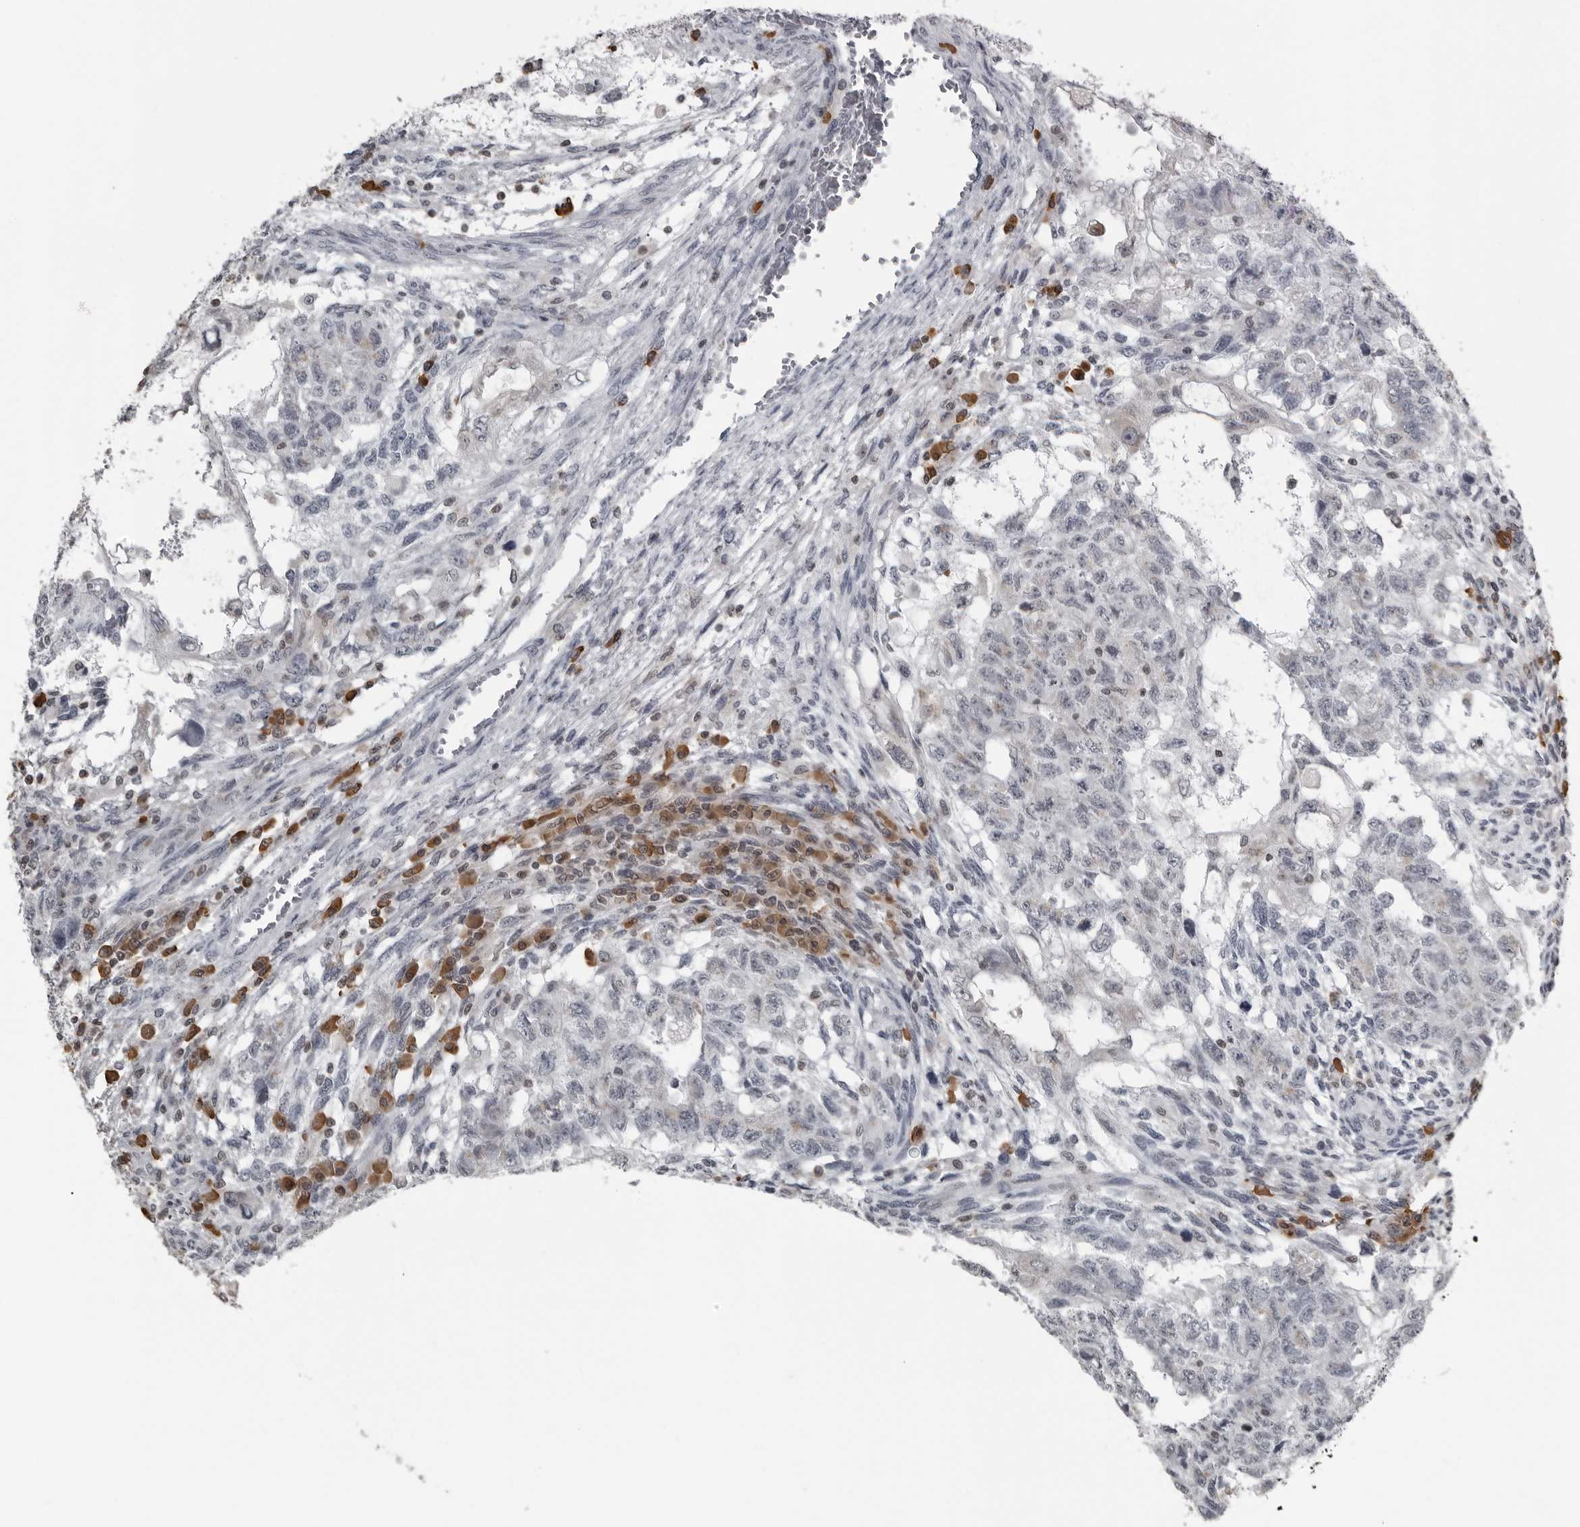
{"staining": {"intensity": "negative", "quantity": "none", "location": "none"}, "tissue": "testis cancer", "cell_type": "Tumor cells", "image_type": "cancer", "snomed": [{"axis": "morphology", "description": "Normal tissue, NOS"}, {"axis": "morphology", "description": "Carcinoma, Embryonal, NOS"}, {"axis": "topography", "description": "Testis"}], "caption": "Immunohistochemistry (IHC) micrograph of human testis embryonal carcinoma stained for a protein (brown), which reveals no staining in tumor cells.", "gene": "RTCA", "patient": {"sex": "male", "age": 36}}